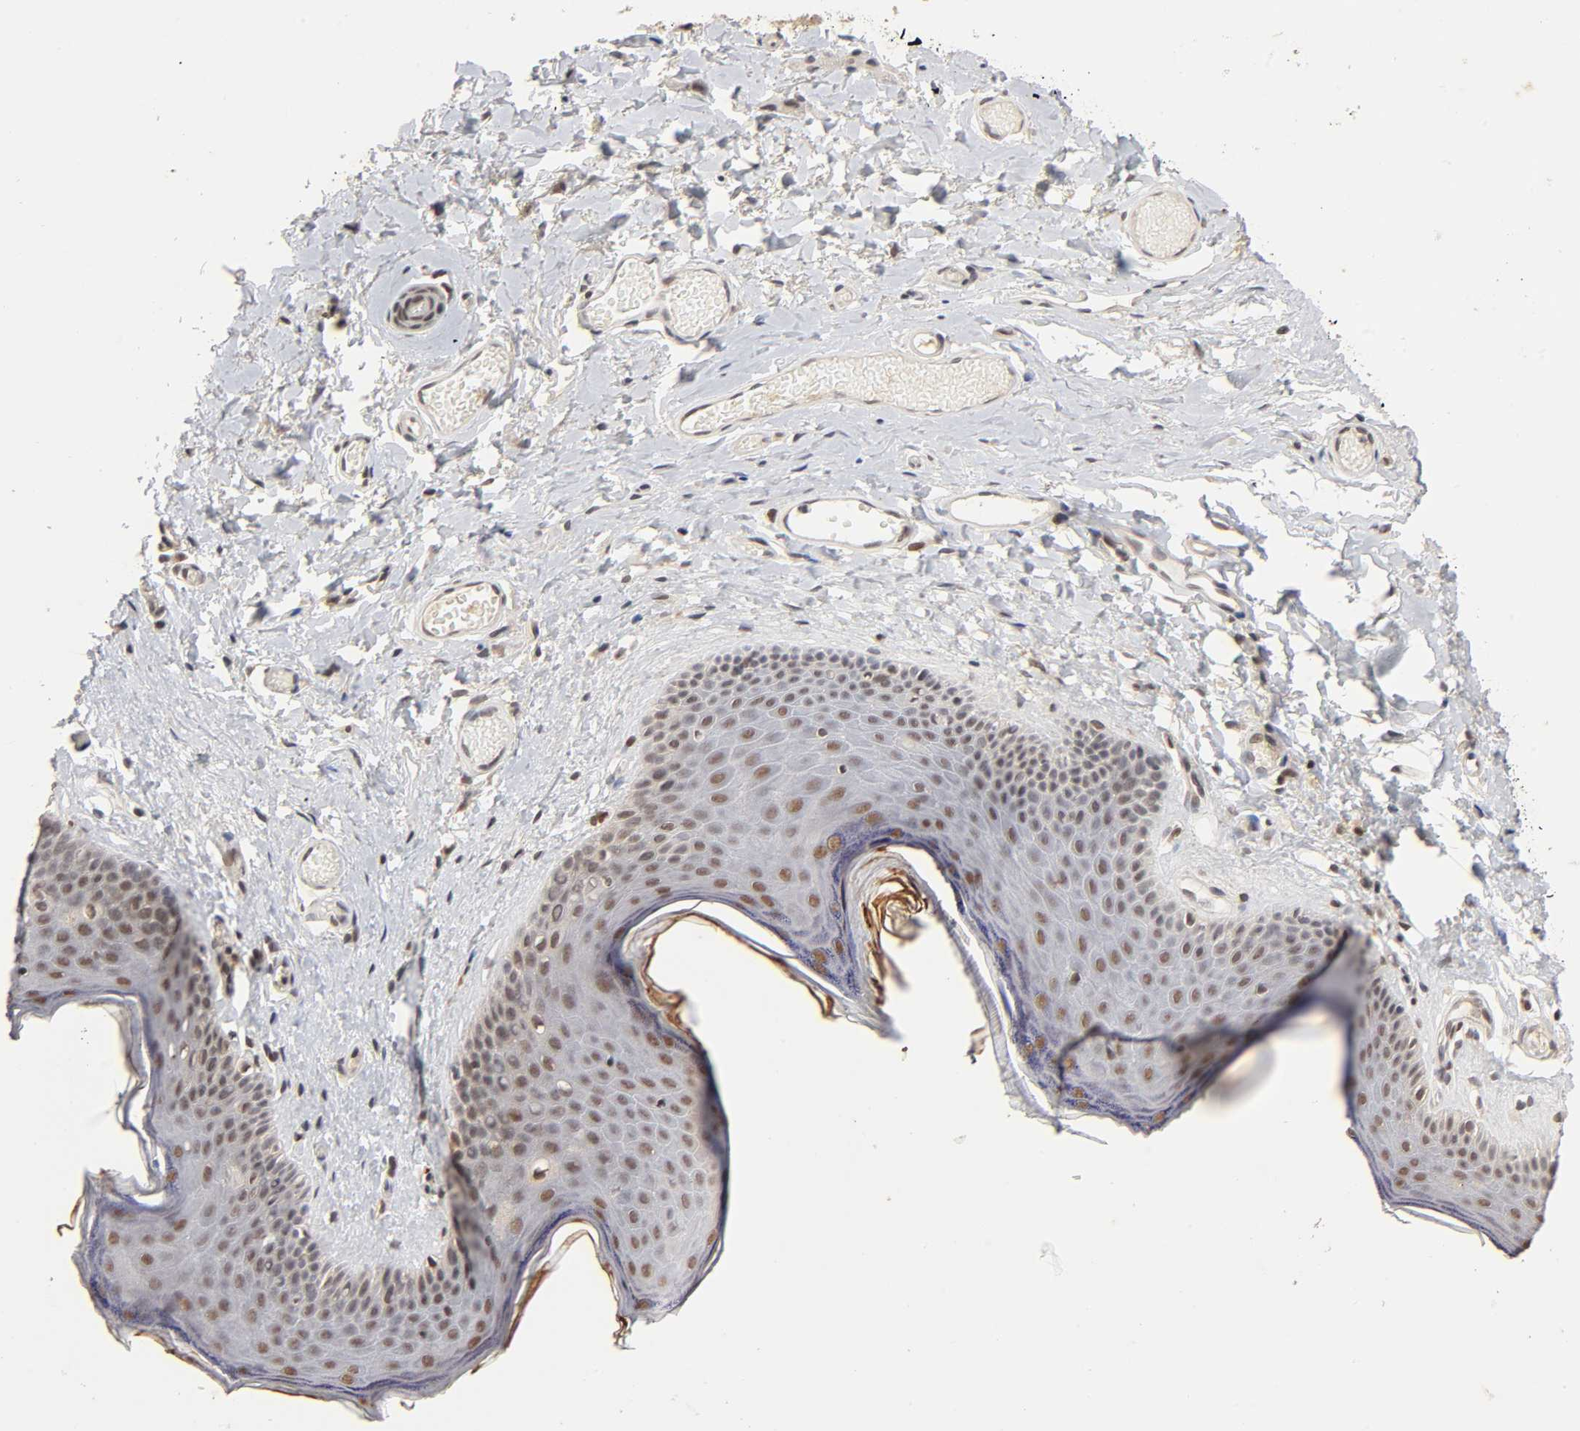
{"staining": {"intensity": "moderate", "quantity": ">75%", "location": "nuclear"}, "tissue": "skin", "cell_type": "Epidermal cells", "image_type": "normal", "snomed": [{"axis": "morphology", "description": "Normal tissue, NOS"}, {"axis": "morphology", "description": "Inflammation, NOS"}, {"axis": "topography", "description": "Vulva"}], "caption": "The image demonstrates a brown stain indicating the presence of a protein in the nuclear of epidermal cells in skin.", "gene": "EP300", "patient": {"sex": "female", "age": 84}}